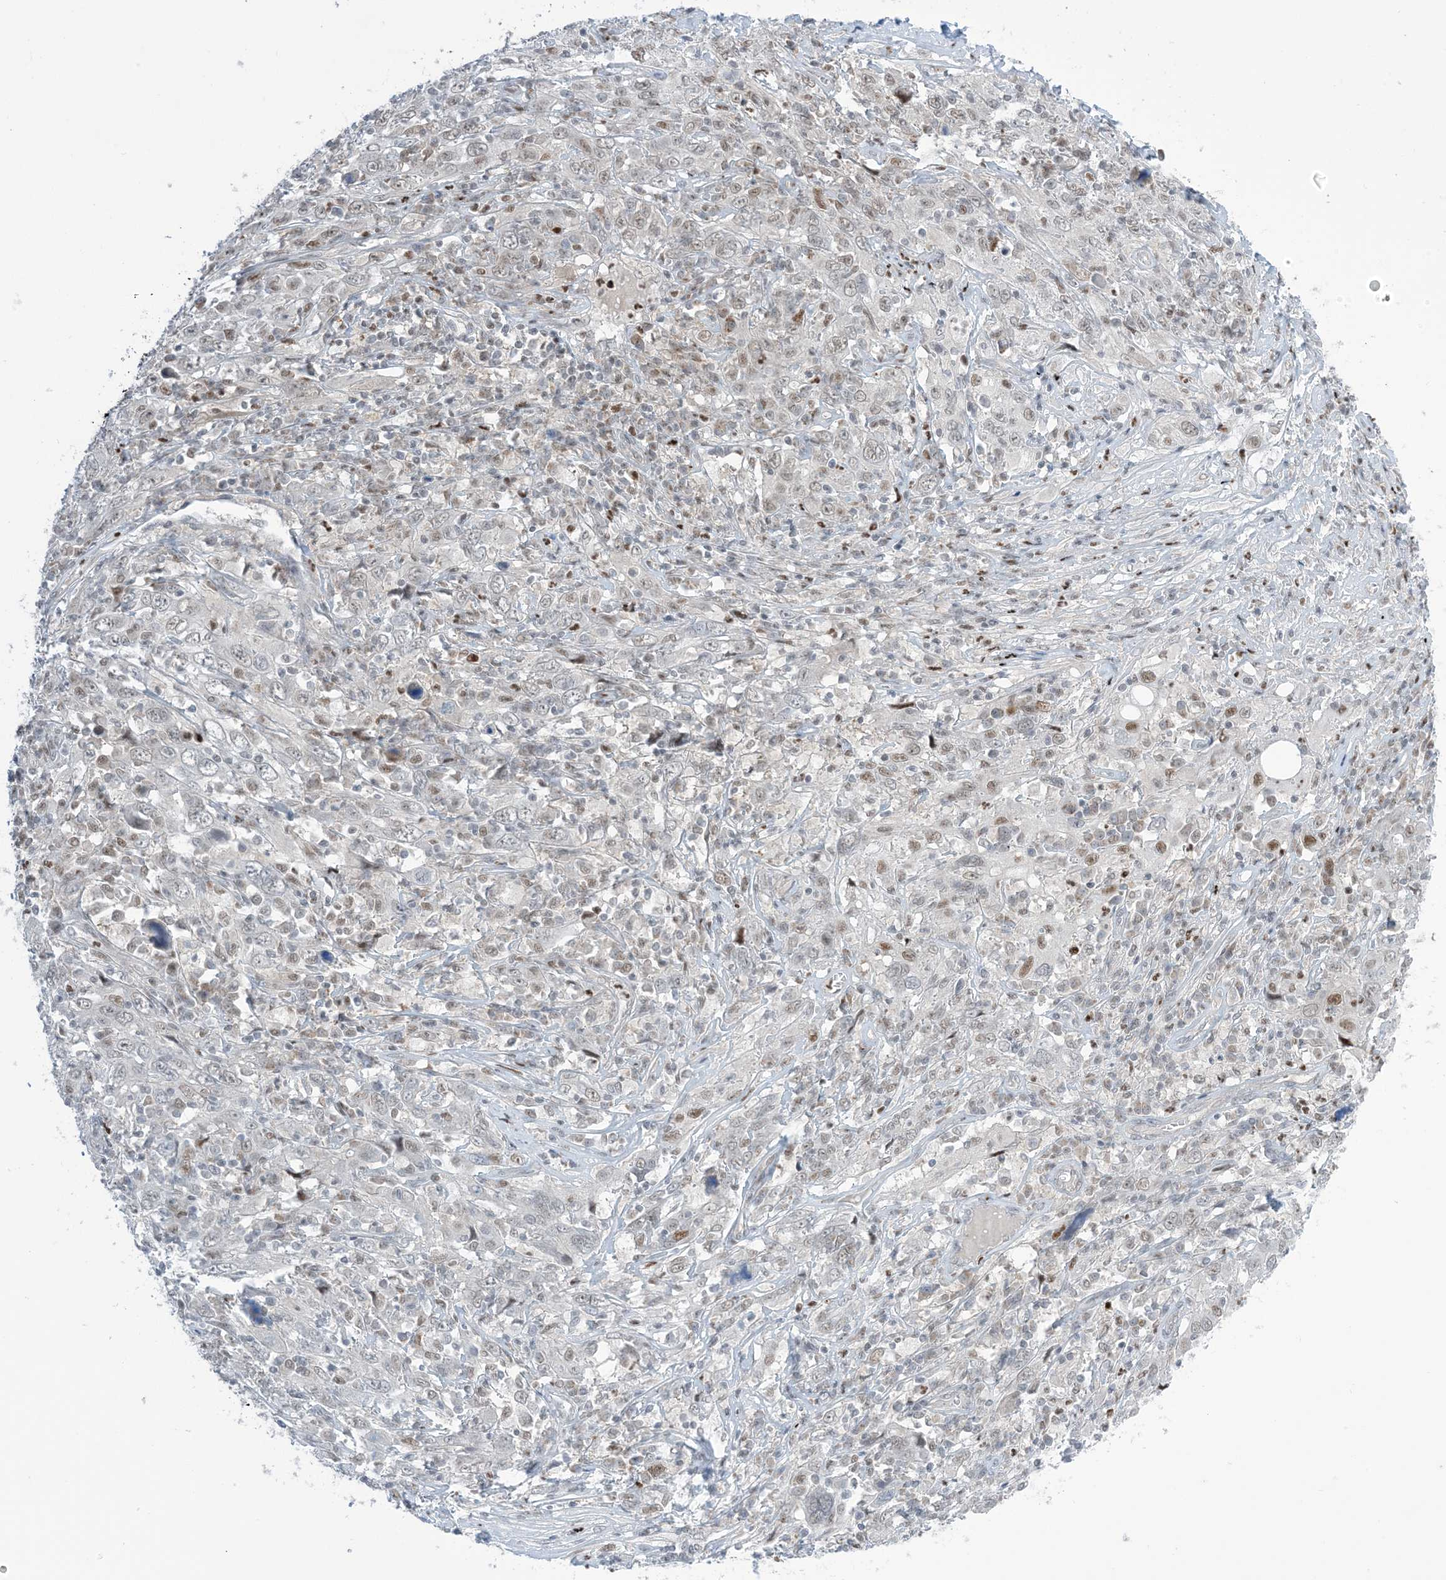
{"staining": {"intensity": "weak", "quantity": "<25%", "location": "nuclear"}, "tissue": "cervical cancer", "cell_type": "Tumor cells", "image_type": "cancer", "snomed": [{"axis": "morphology", "description": "Squamous cell carcinoma, NOS"}, {"axis": "topography", "description": "Cervix"}], "caption": "The IHC photomicrograph has no significant expression in tumor cells of cervical squamous cell carcinoma tissue.", "gene": "TFPT", "patient": {"sex": "female", "age": 46}}